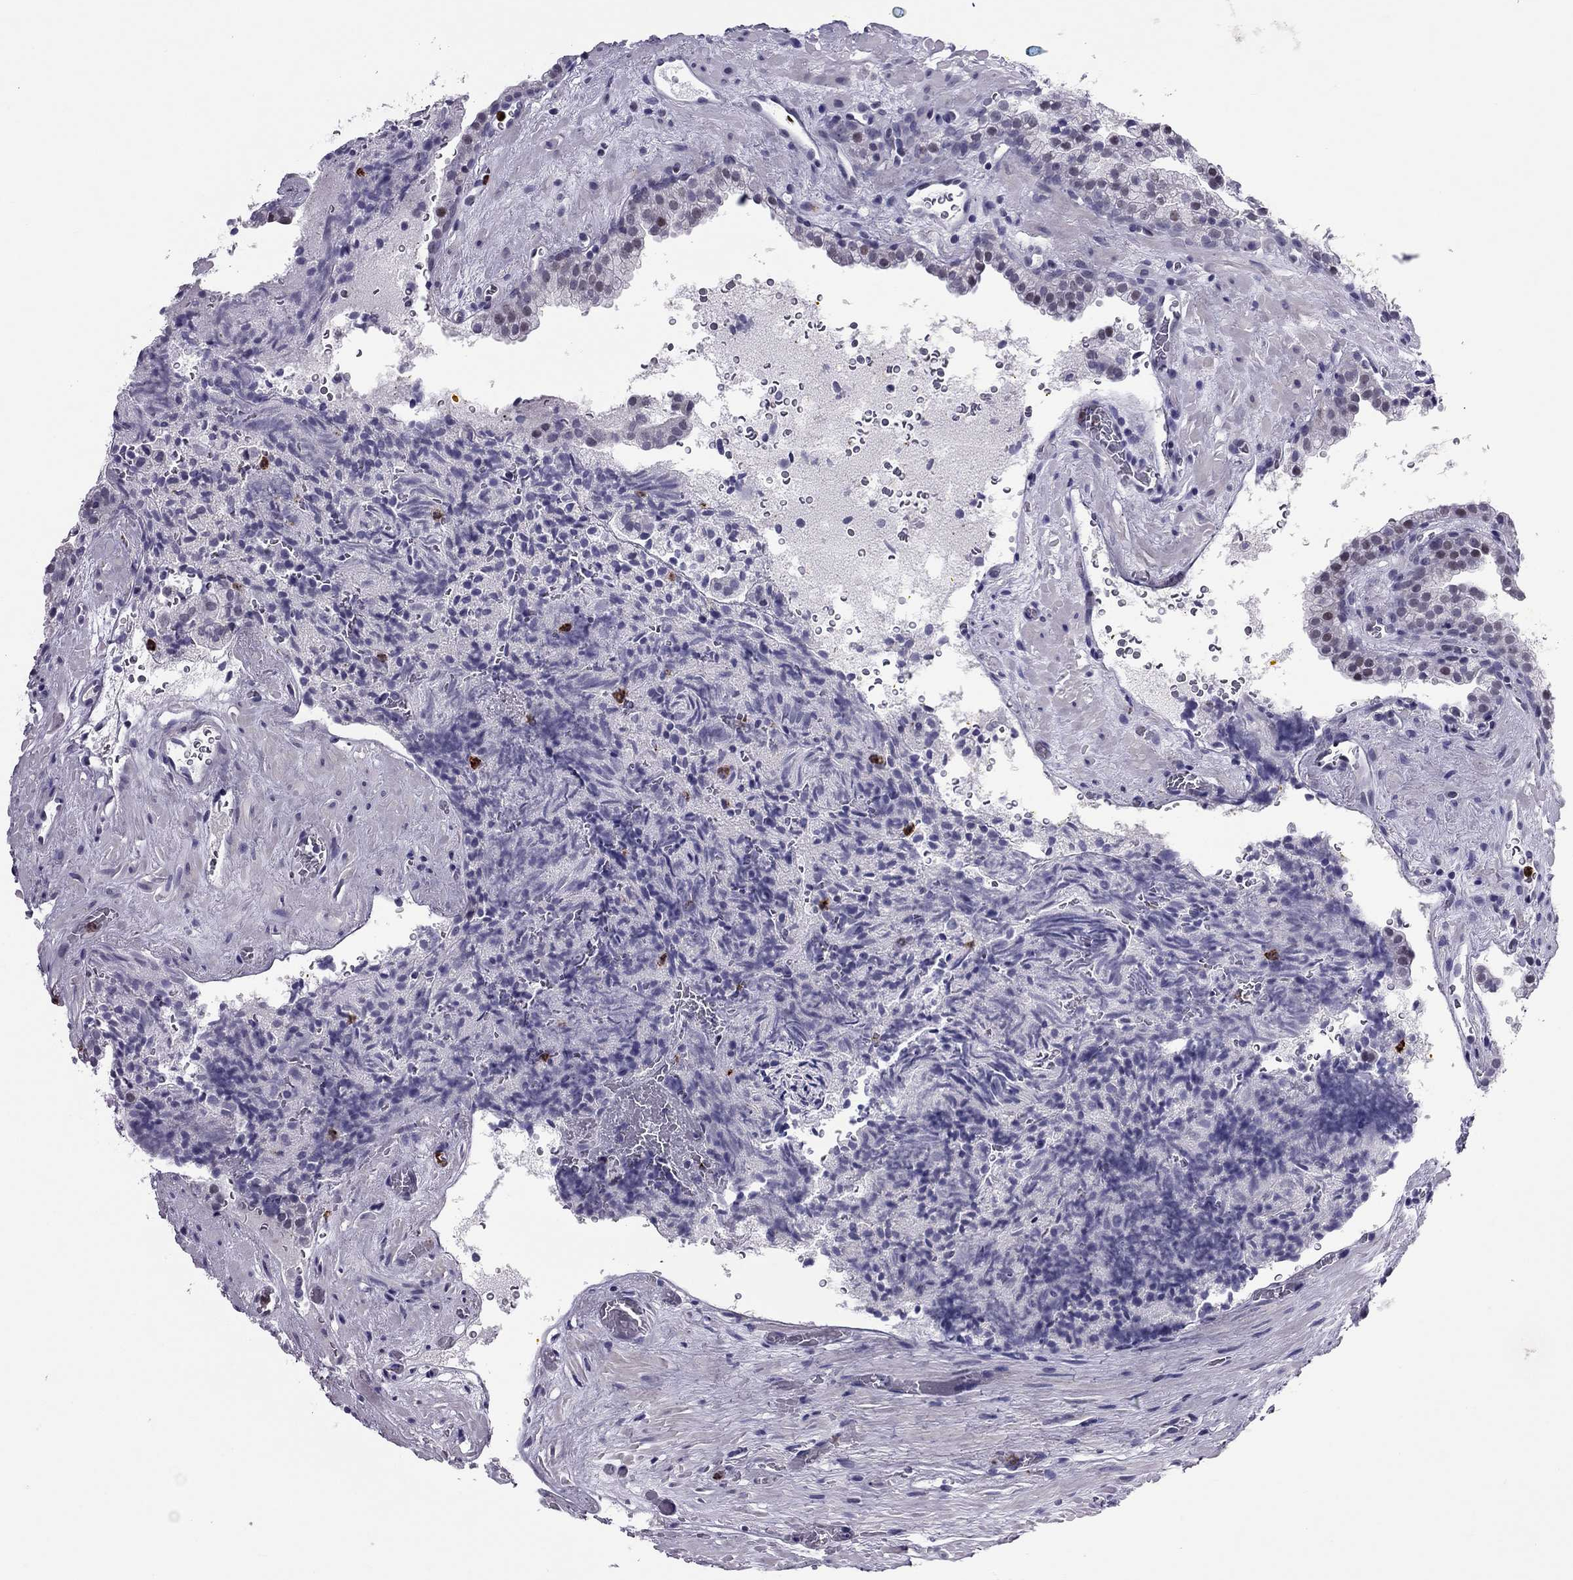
{"staining": {"intensity": "negative", "quantity": "none", "location": "none"}, "tissue": "prostate cancer", "cell_type": "Tumor cells", "image_type": "cancer", "snomed": [{"axis": "morphology", "description": "Adenocarcinoma, NOS"}, {"axis": "topography", "description": "Prostate"}], "caption": "Immunohistochemistry (IHC) photomicrograph of human prostate adenocarcinoma stained for a protein (brown), which demonstrates no staining in tumor cells. (DAB (3,3'-diaminobenzidine) IHC with hematoxylin counter stain).", "gene": "CCL27", "patient": {"sex": "male", "age": 66}}